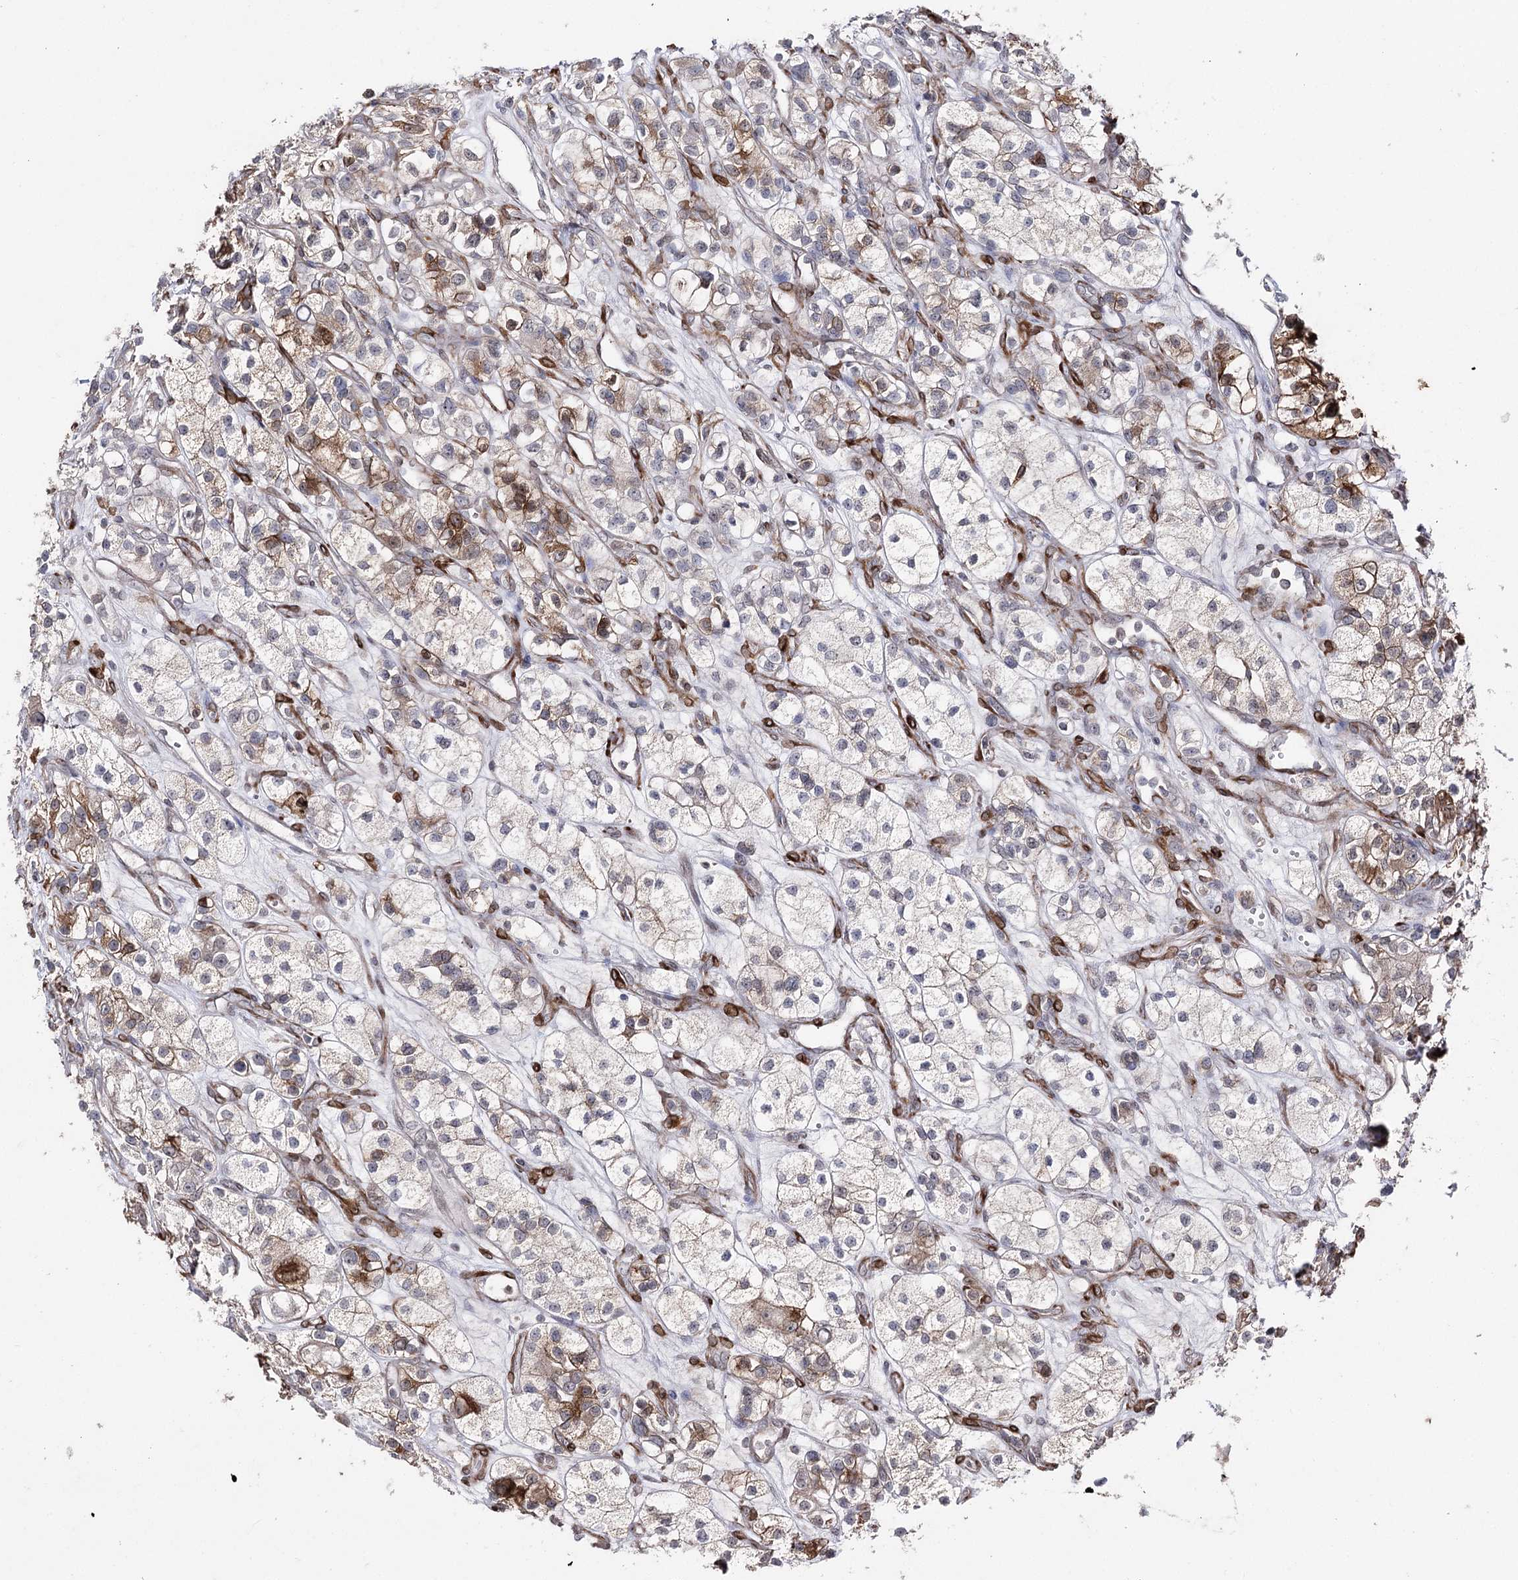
{"staining": {"intensity": "moderate", "quantity": "25%-75%", "location": "cytoplasmic/membranous"}, "tissue": "renal cancer", "cell_type": "Tumor cells", "image_type": "cancer", "snomed": [{"axis": "morphology", "description": "Adenocarcinoma, NOS"}, {"axis": "topography", "description": "Kidney"}], "caption": "A medium amount of moderate cytoplasmic/membranous expression is identified in approximately 25%-75% of tumor cells in renal cancer (adenocarcinoma) tissue. (DAB IHC, brown staining for protein, blue staining for nuclei).", "gene": "HSD11B2", "patient": {"sex": "female", "age": 57}}